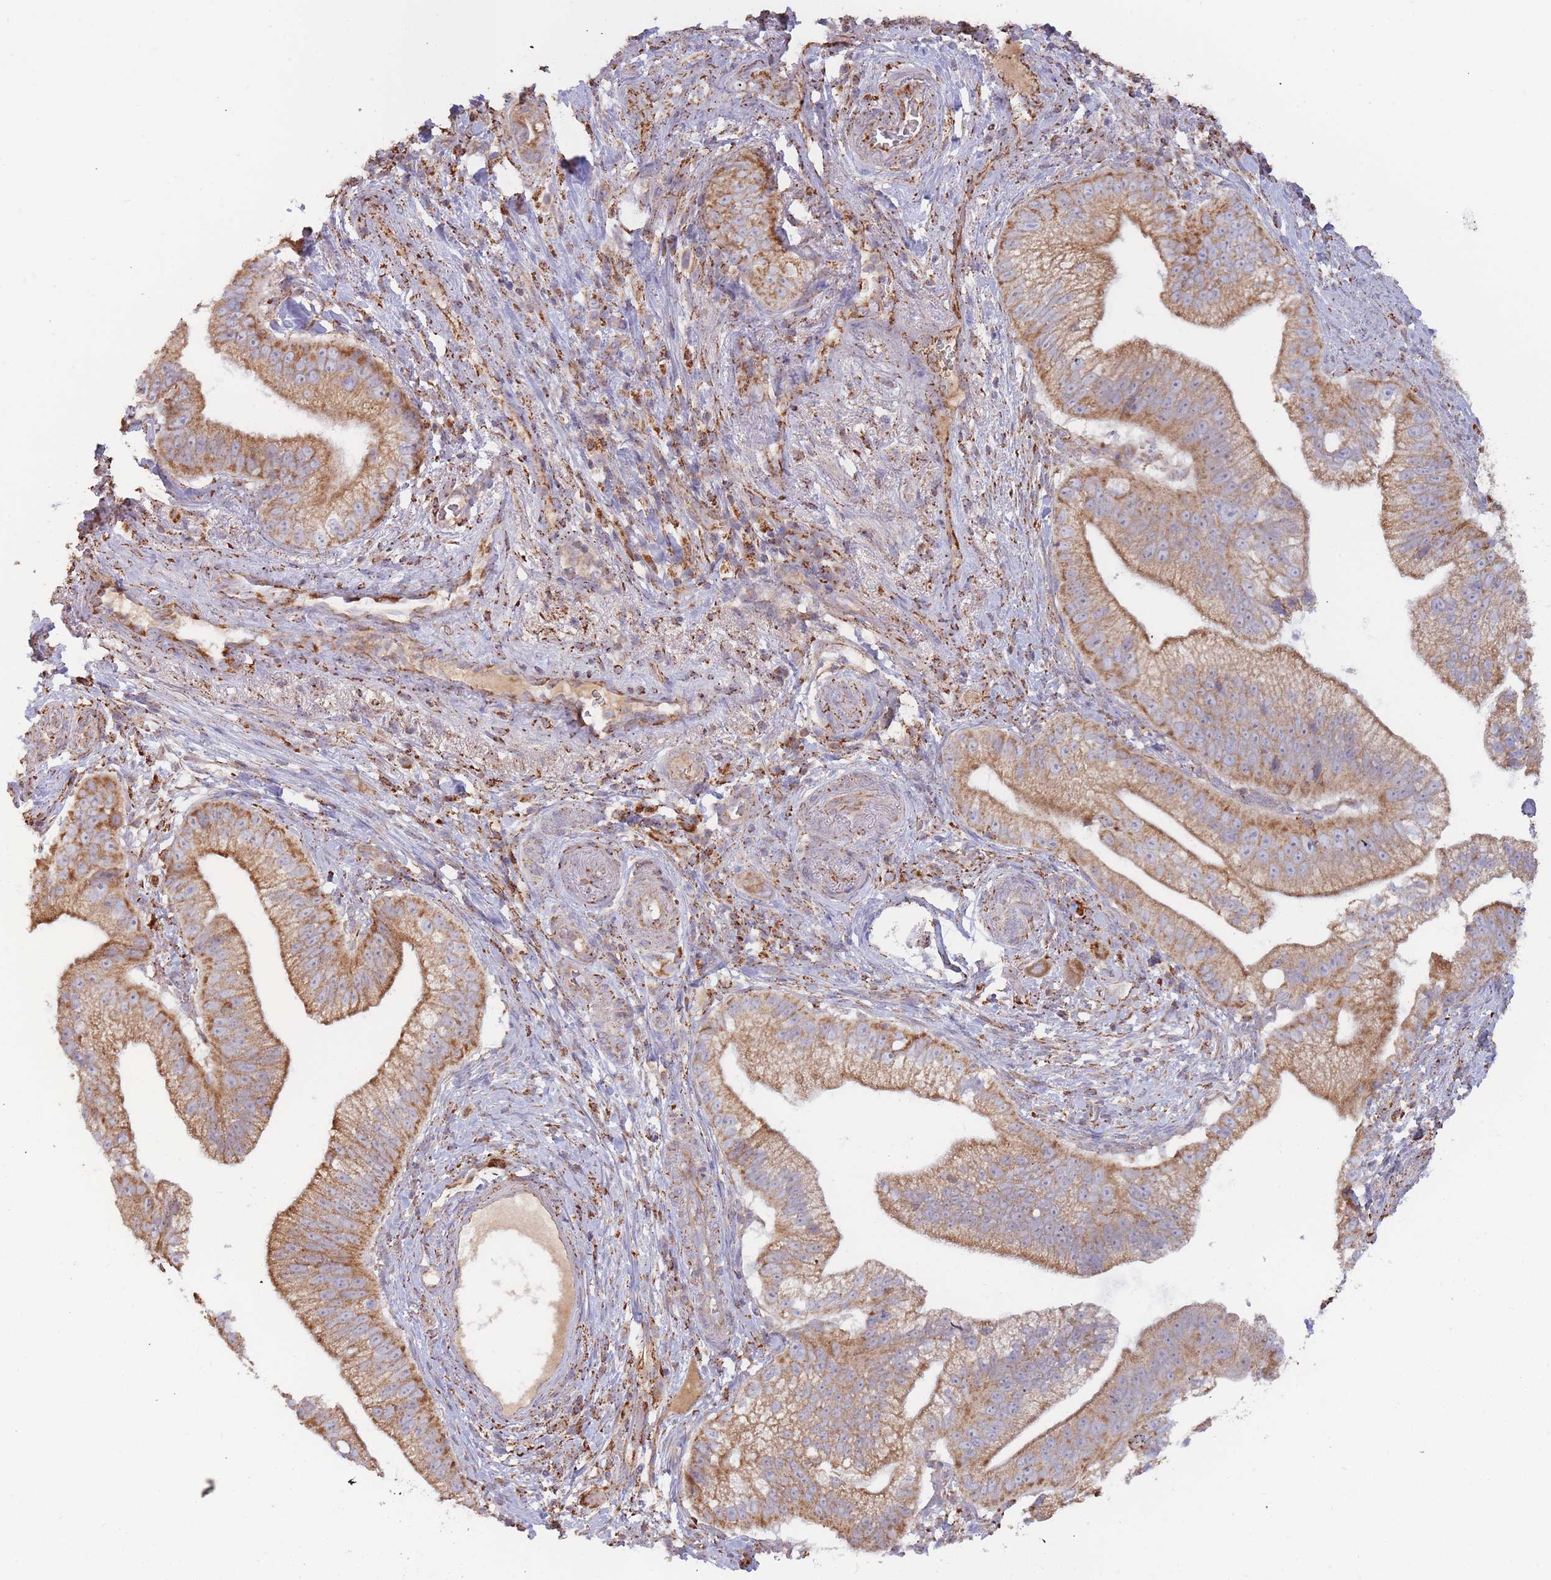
{"staining": {"intensity": "moderate", "quantity": ">75%", "location": "cytoplasmic/membranous"}, "tissue": "pancreatic cancer", "cell_type": "Tumor cells", "image_type": "cancer", "snomed": [{"axis": "morphology", "description": "Adenocarcinoma, NOS"}, {"axis": "topography", "description": "Pancreas"}], "caption": "Immunohistochemical staining of human adenocarcinoma (pancreatic) demonstrates moderate cytoplasmic/membranous protein positivity in approximately >75% of tumor cells. The staining is performed using DAB brown chromogen to label protein expression. The nuclei are counter-stained blue using hematoxylin.", "gene": "MRPL17", "patient": {"sex": "male", "age": 70}}